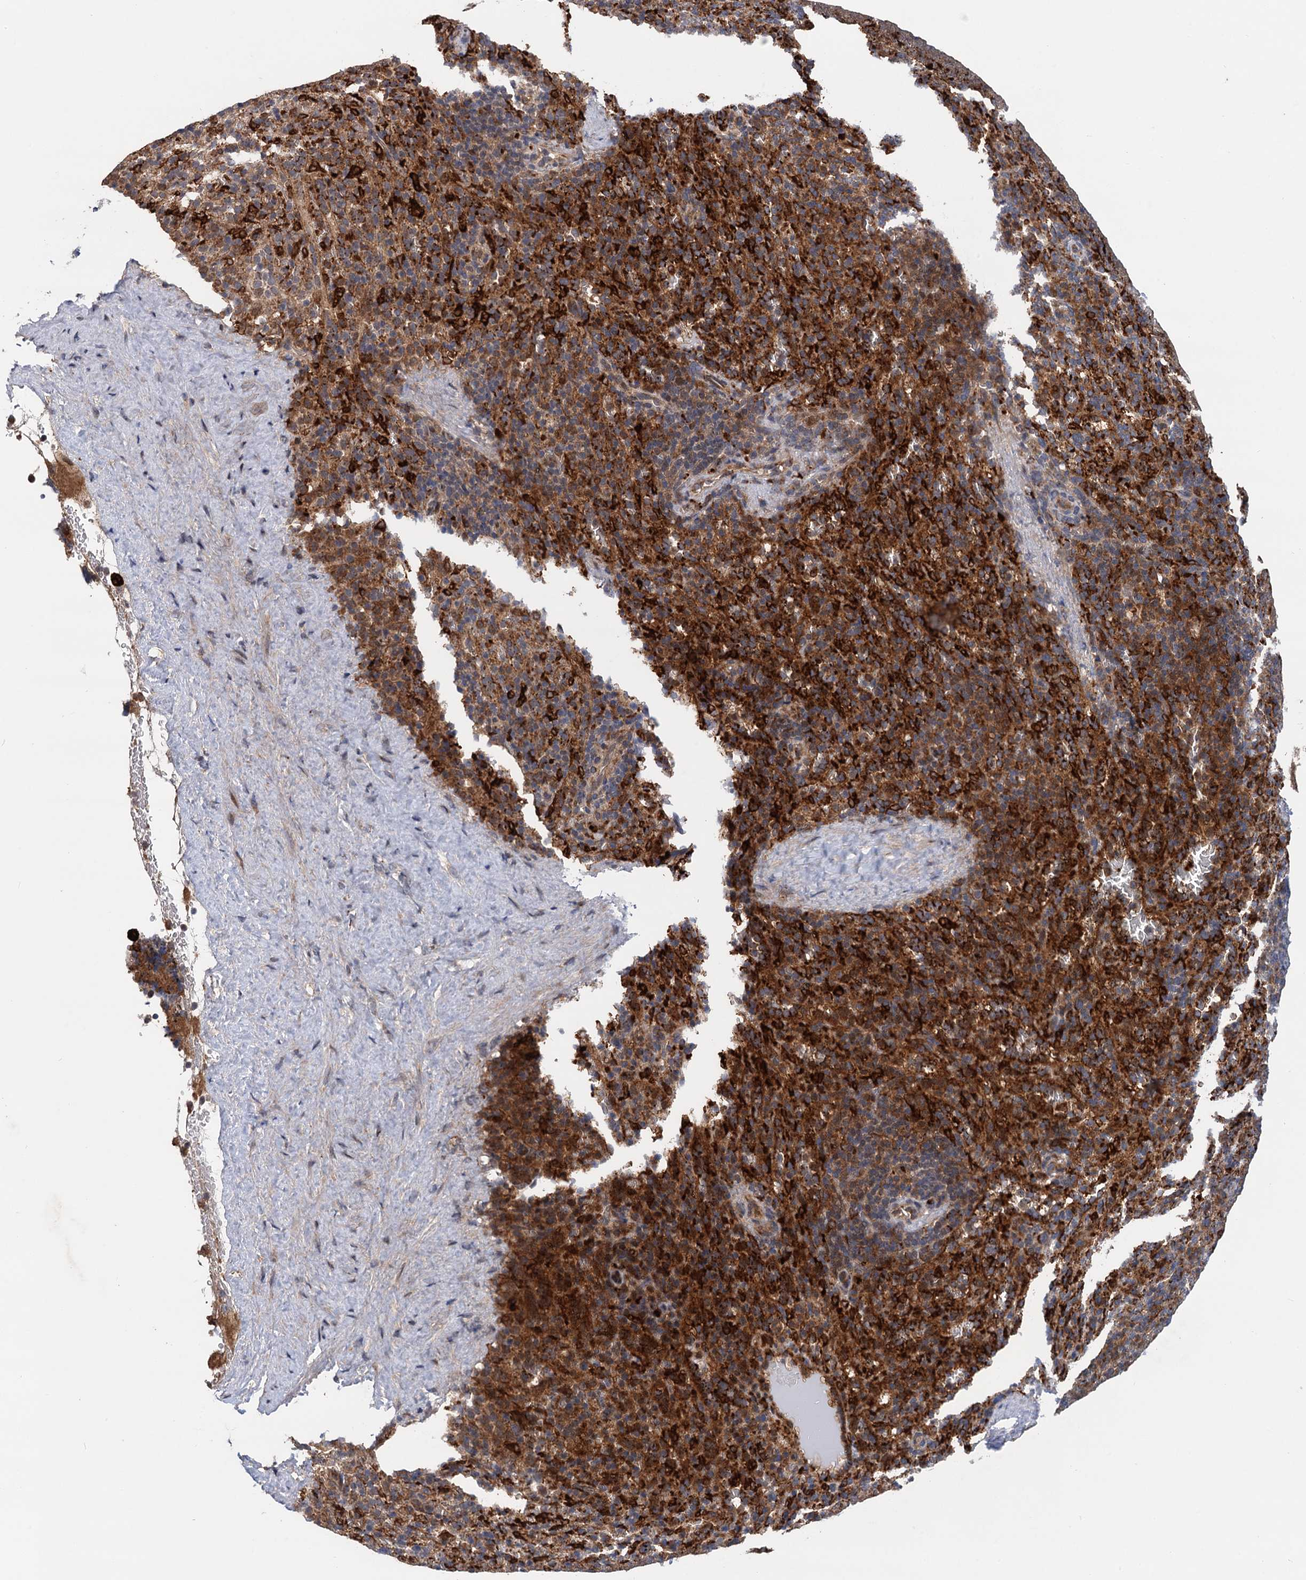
{"staining": {"intensity": "strong", "quantity": "25%-75%", "location": "cytoplasmic/membranous"}, "tissue": "spleen", "cell_type": "Cells in red pulp", "image_type": "normal", "snomed": [{"axis": "morphology", "description": "Normal tissue, NOS"}, {"axis": "topography", "description": "Spleen"}], "caption": "Brown immunohistochemical staining in benign spleen shows strong cytoplasmic/membranous positivity in approximately 25%-75% of cells in red pulp. Using DAB (brown) and hematoxylin (blue) stains, captured at high magnification using brightfield microscopy.", "gene": "NLRP10", "patient": {"sex": "female", "age": 21}}